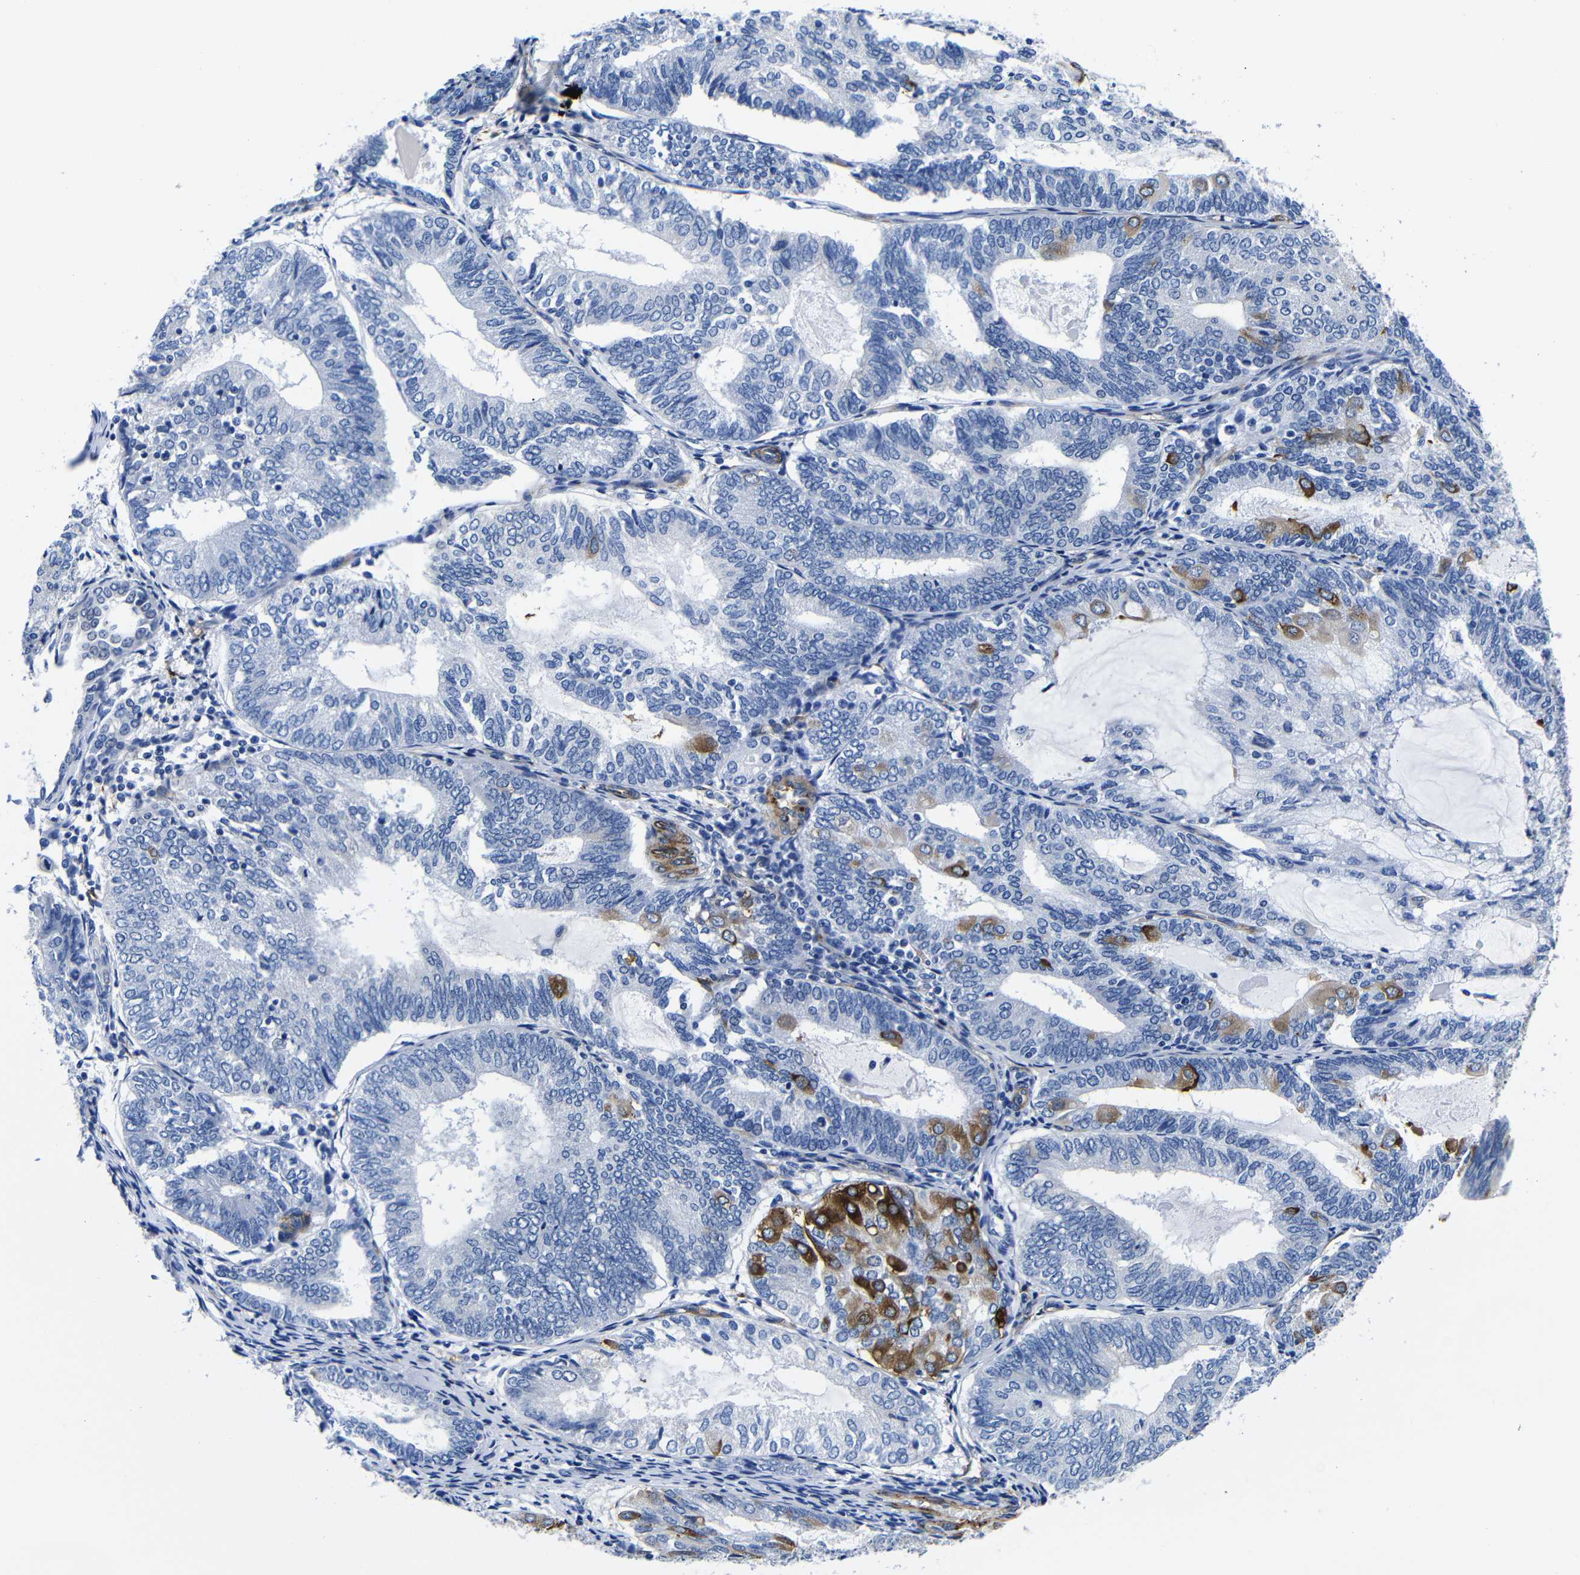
{"staining": {"intensity": "moderate", "quantity": "<25%", "location": "cytoplasmic/membranous"}, "tissue": "endometrial cancer", "cell_type": "Tumor cells", "image_type": "cancer", "snomed": [{"axis": "morphology", "description": "Adenocarcinoma, NOS"}, {"axis": "topography", "description": "Endometrium"}], "caption": "The immunohistochemical stain highlights moderate cytoplasmic/membranous expression in tumor cells of endometrial cancer (adenocarcinoma) tissue.", "gene": "LRIG1", "patient": {"sex": "female", "age": 81}}